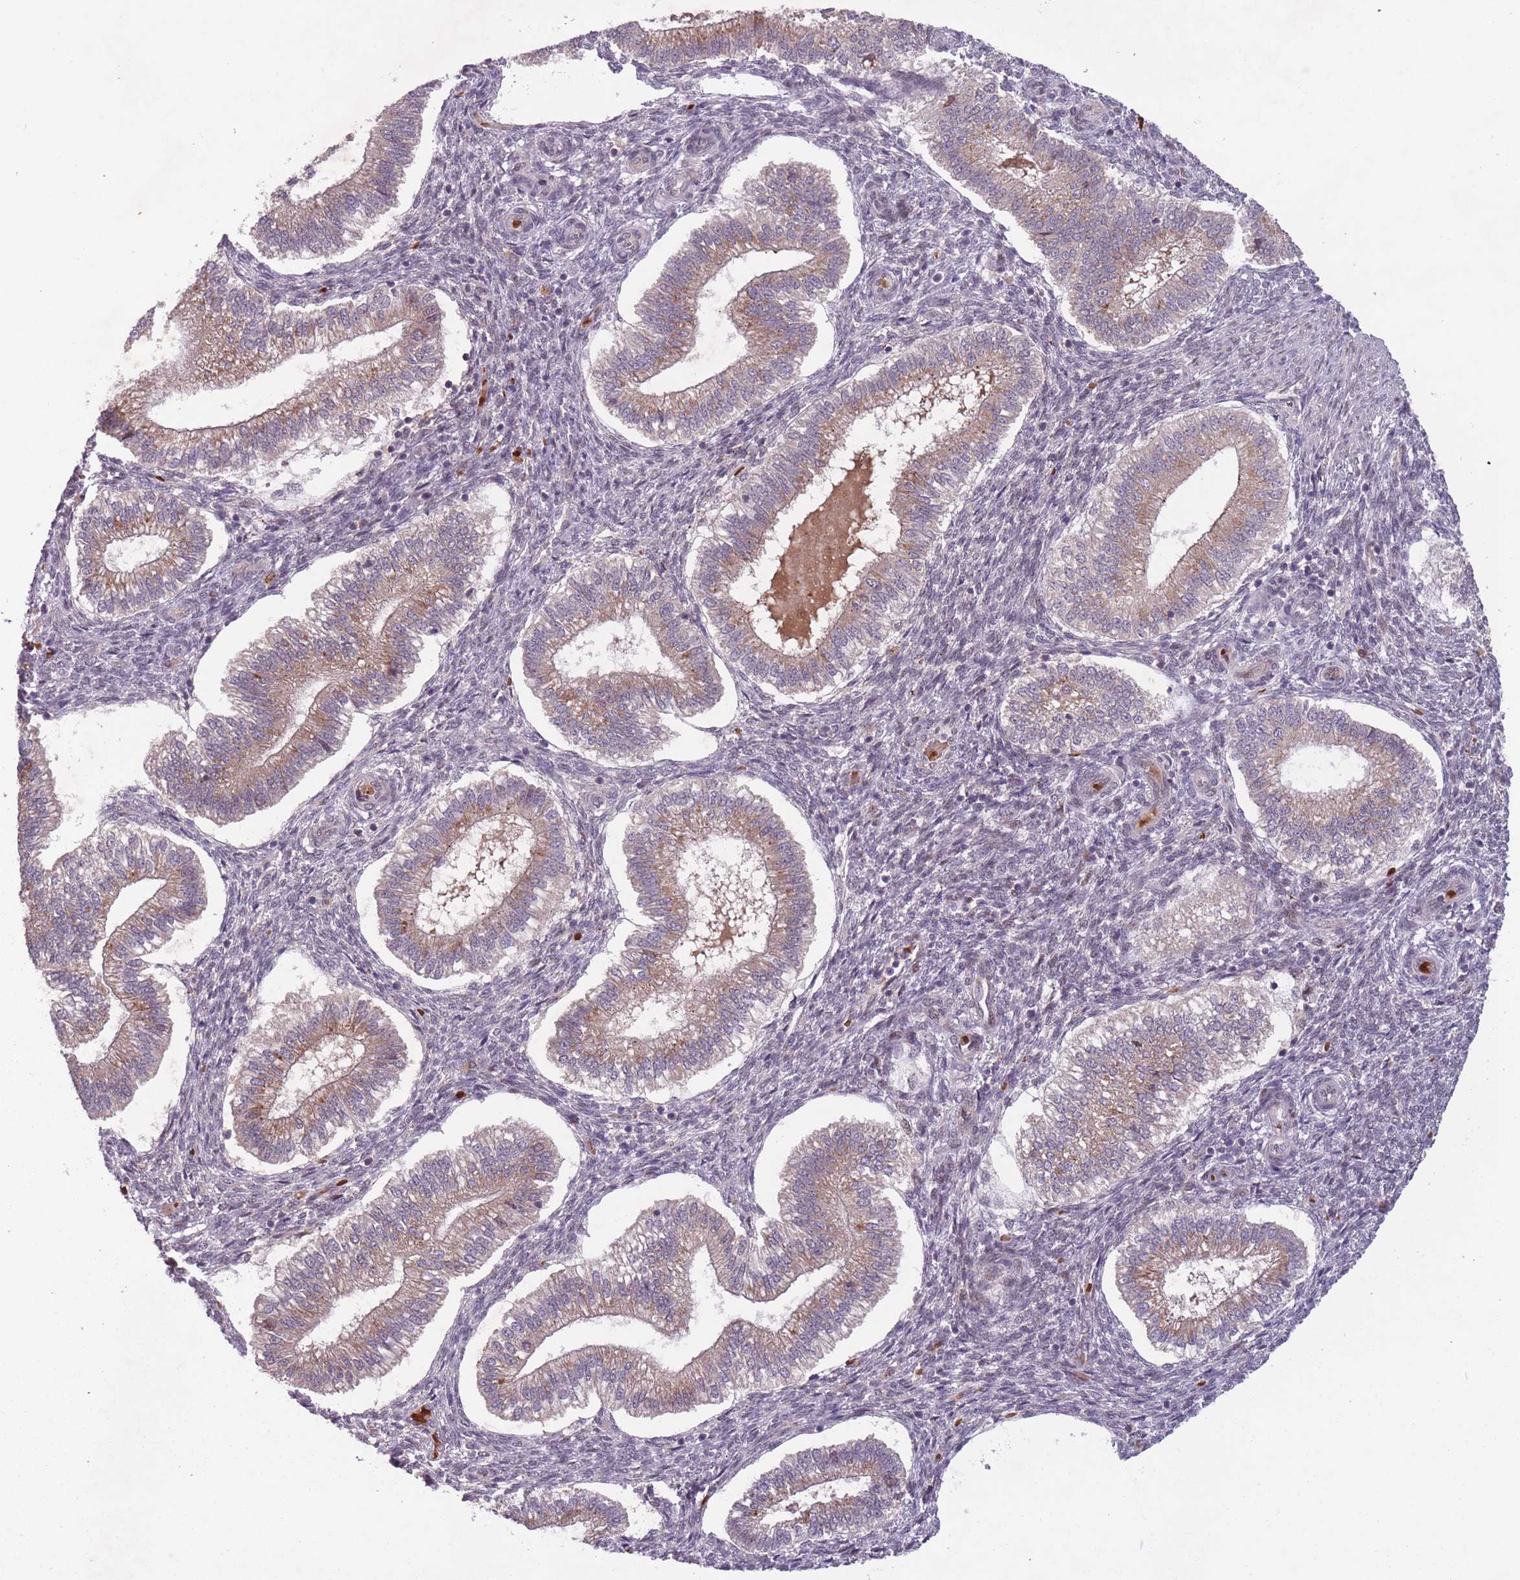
{"staining": {"intensity": "moderate", "quantity": "<25%", "location": "cytoplasmic/membranous,nuclear"}, "tissue": "endometrium", "cell_type": "Cells in endometrial stroma", "image_type": "normal", "snomed": [{"axis": "morphology", "description": "Normal tissue, NOS"}, {"axis": "topography", "description": "Endometrium"}], "caption": "This image reveals benign endometrium stained with immunohistochemistry to label a protein in brown. The cytoplasmic/membranous,nuclear of cells in endometrial stroma show moderate positivity for the protein. Nuclei are counter-stained blue.", "gene": "SECTM1", "patient": {"sex": "female", "age": 25}}